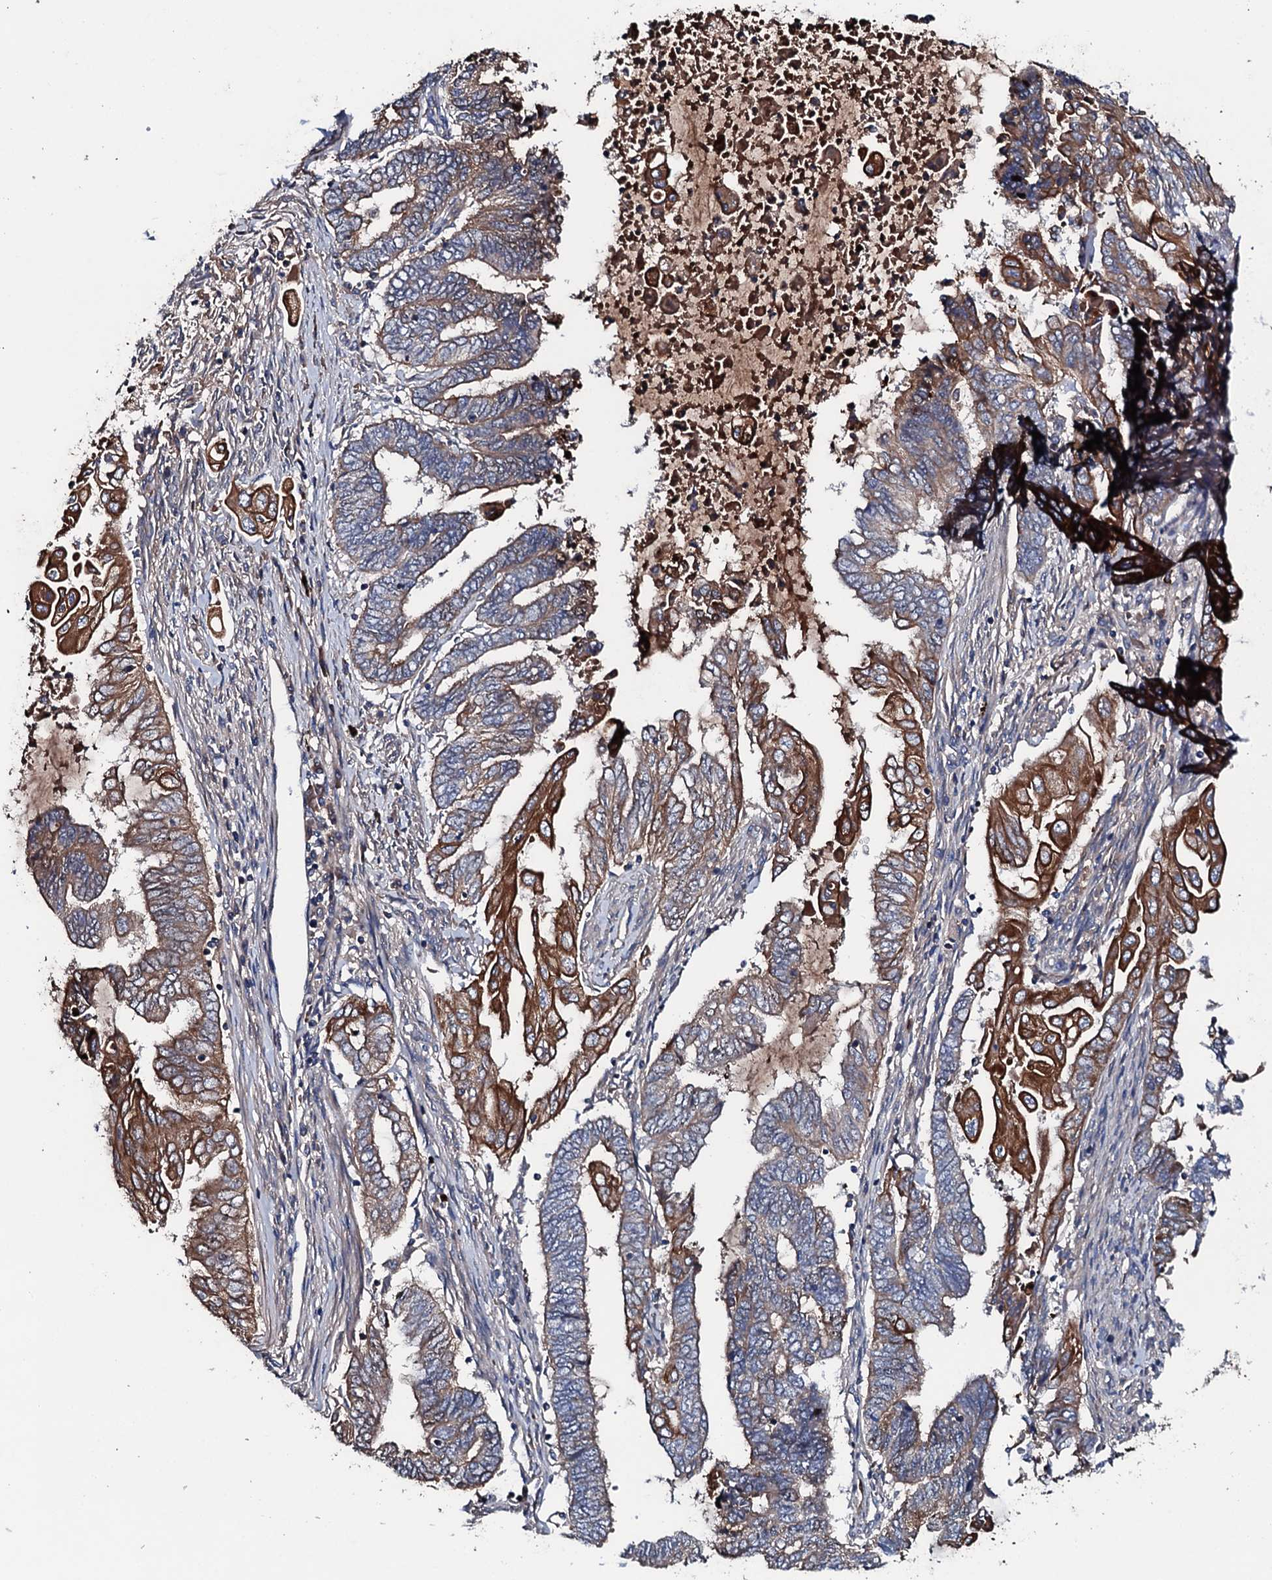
{"staining": {"intensity": "strong", "quantity": "25%-75%", "location": "cytoplasmic/membranous"}, "tissue": "endometrial cancer", "cell_type": "Tumor cells", "image_type": "cancer", "snomed": [{"axis": "morphology", "description": "Adenocarcinoma, NOS"}, {"axis": "topography", "description": "Uterus"}, {"axis": "topography", "description": "Endometrium"}], "caption": "Endometrial adenocarcinoma tissue shows strong cytoplasmic/membranous staining in about 25%-75% of tumor cells", "gene": "NEK1", "patient": {"sex": "female", "age": 70}}